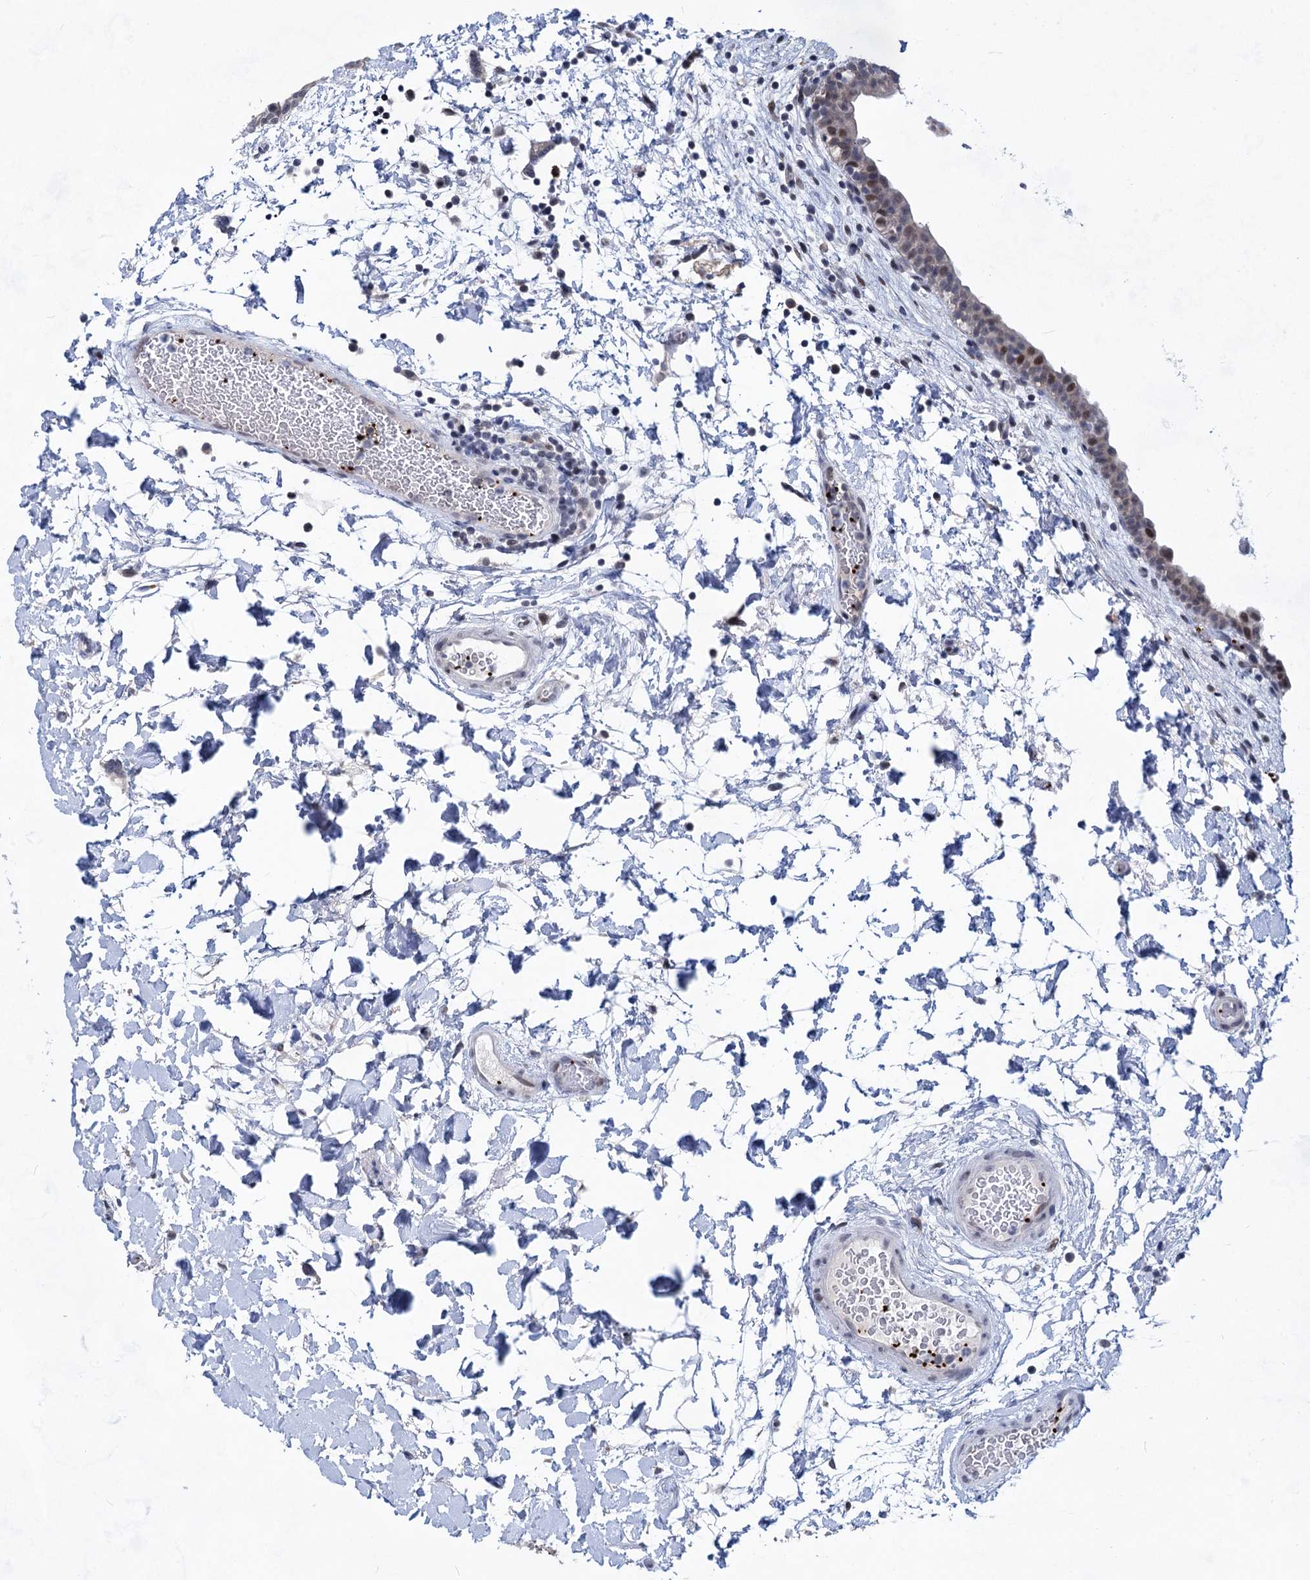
{"staining": {"intensity": "moderate", "quantity": "<25%", "location": "nuclear"}, "tissue": "urinary bladder", "cell_type": "Urothelial cells", "image_type": "normal", "snomed": [{"axis": "morphology", "description": "Normal tissue, NOS"}, {"axis": "topography", "description": "Urinary bladder"}], "caption": "DAB immunohistochemical staining of benign human urinary bladder demonstrates moderate nuclear protein positivity in approximately <25% of urothelial cells. Nuclei are stained in blue.", "gene": "MON2", "patient": {"sex": "male", "age": 83}}